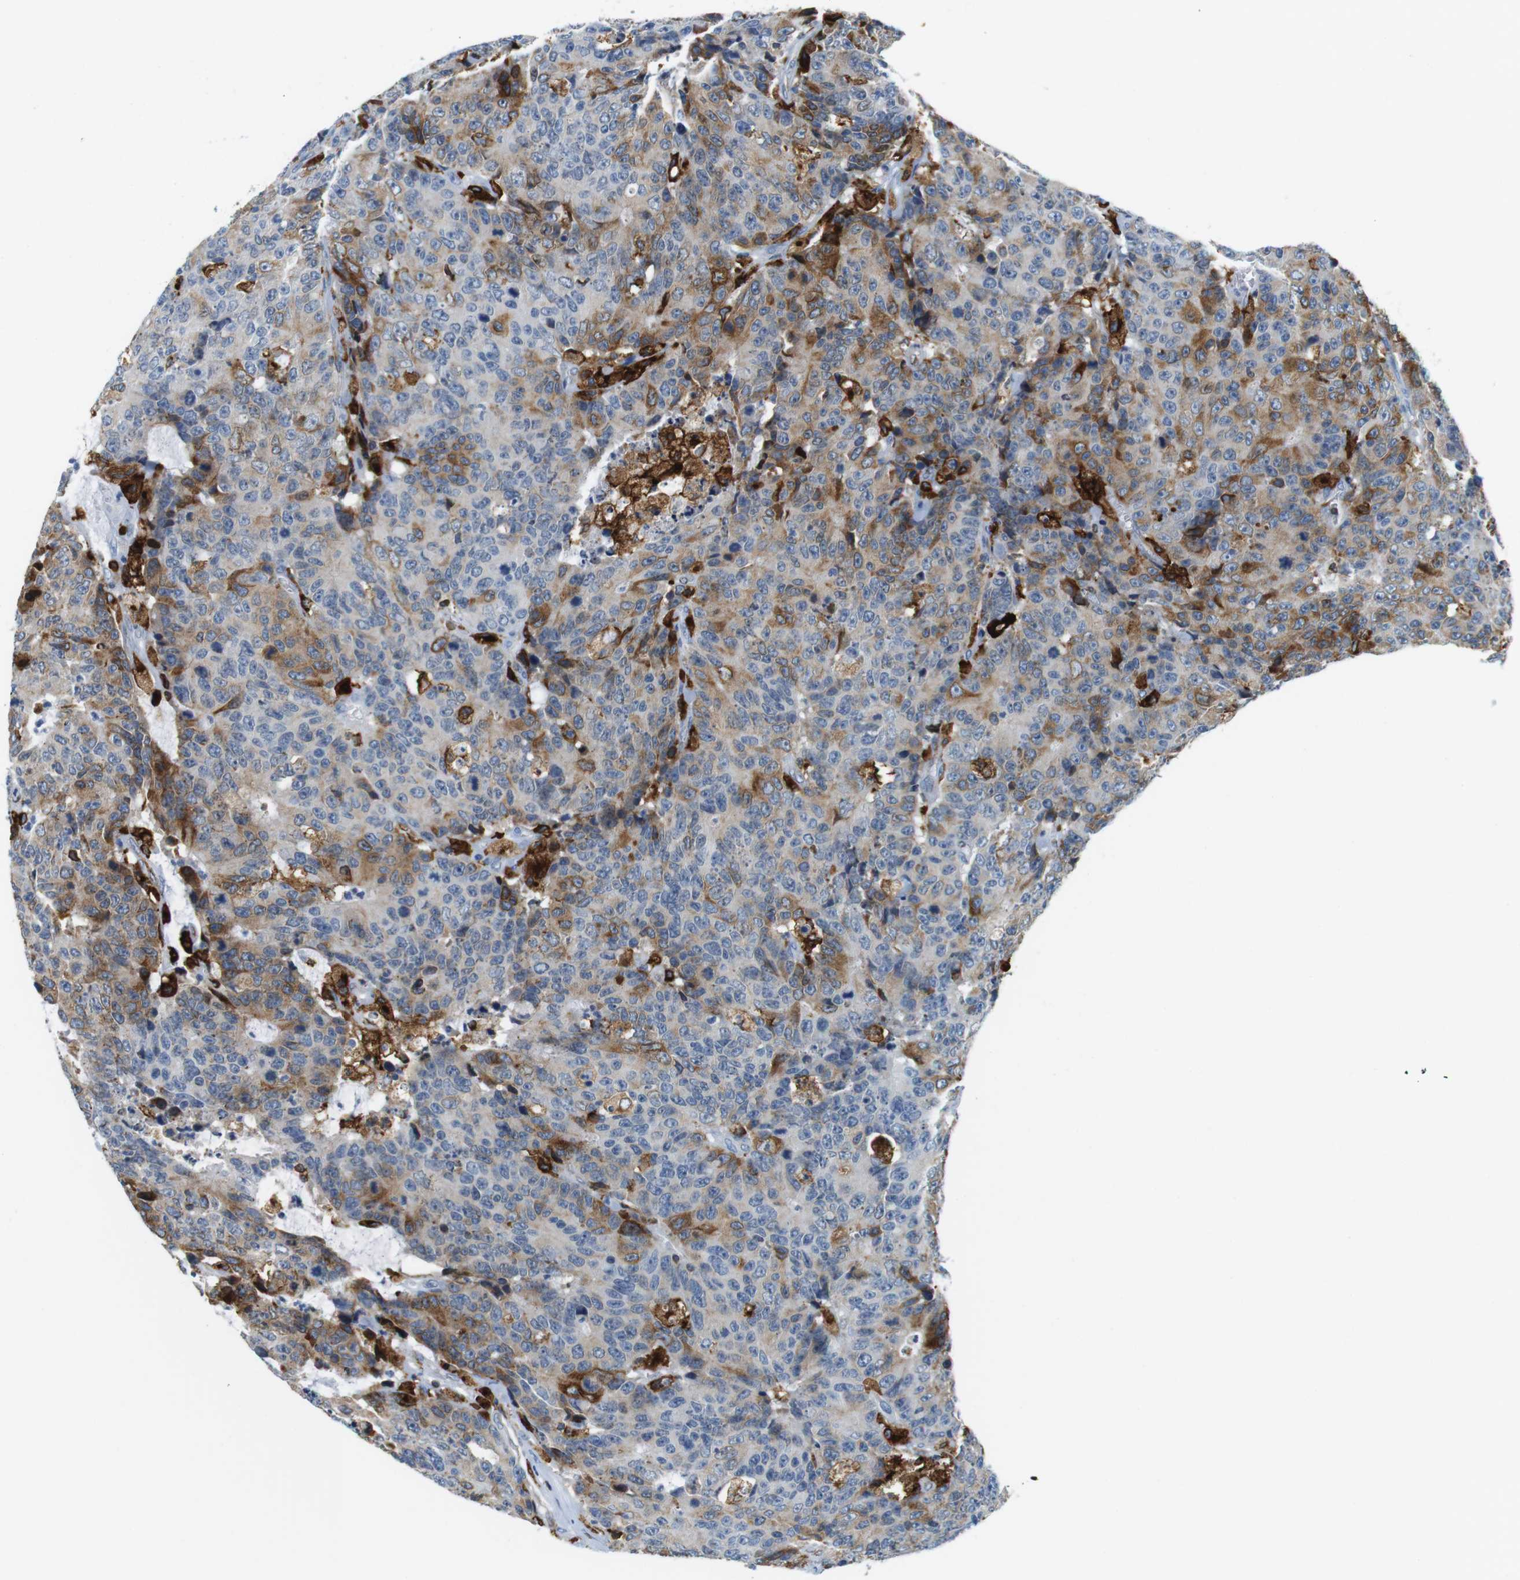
{"staining": {"intensity": "weak", "quantity": "25%-75%", "location": "cytoplasmic/membranous"}, "tissue": "colorectal cancer", "cell_type": "Tumor cells", "image_type": "cancer", "snomed": [{"axis": "morphology", "description": "Adenocarcinoma, NOS"}, {"axis": "topography", "description": "Colon"}], "caption": "Protein expression analysis of colorectal cancer reveals weak cytoplasmic/membranous positivity in about 25%-75% of tumor cells.", "gene": "CIITA", "patient": {"sex": "female", "age": 86}}